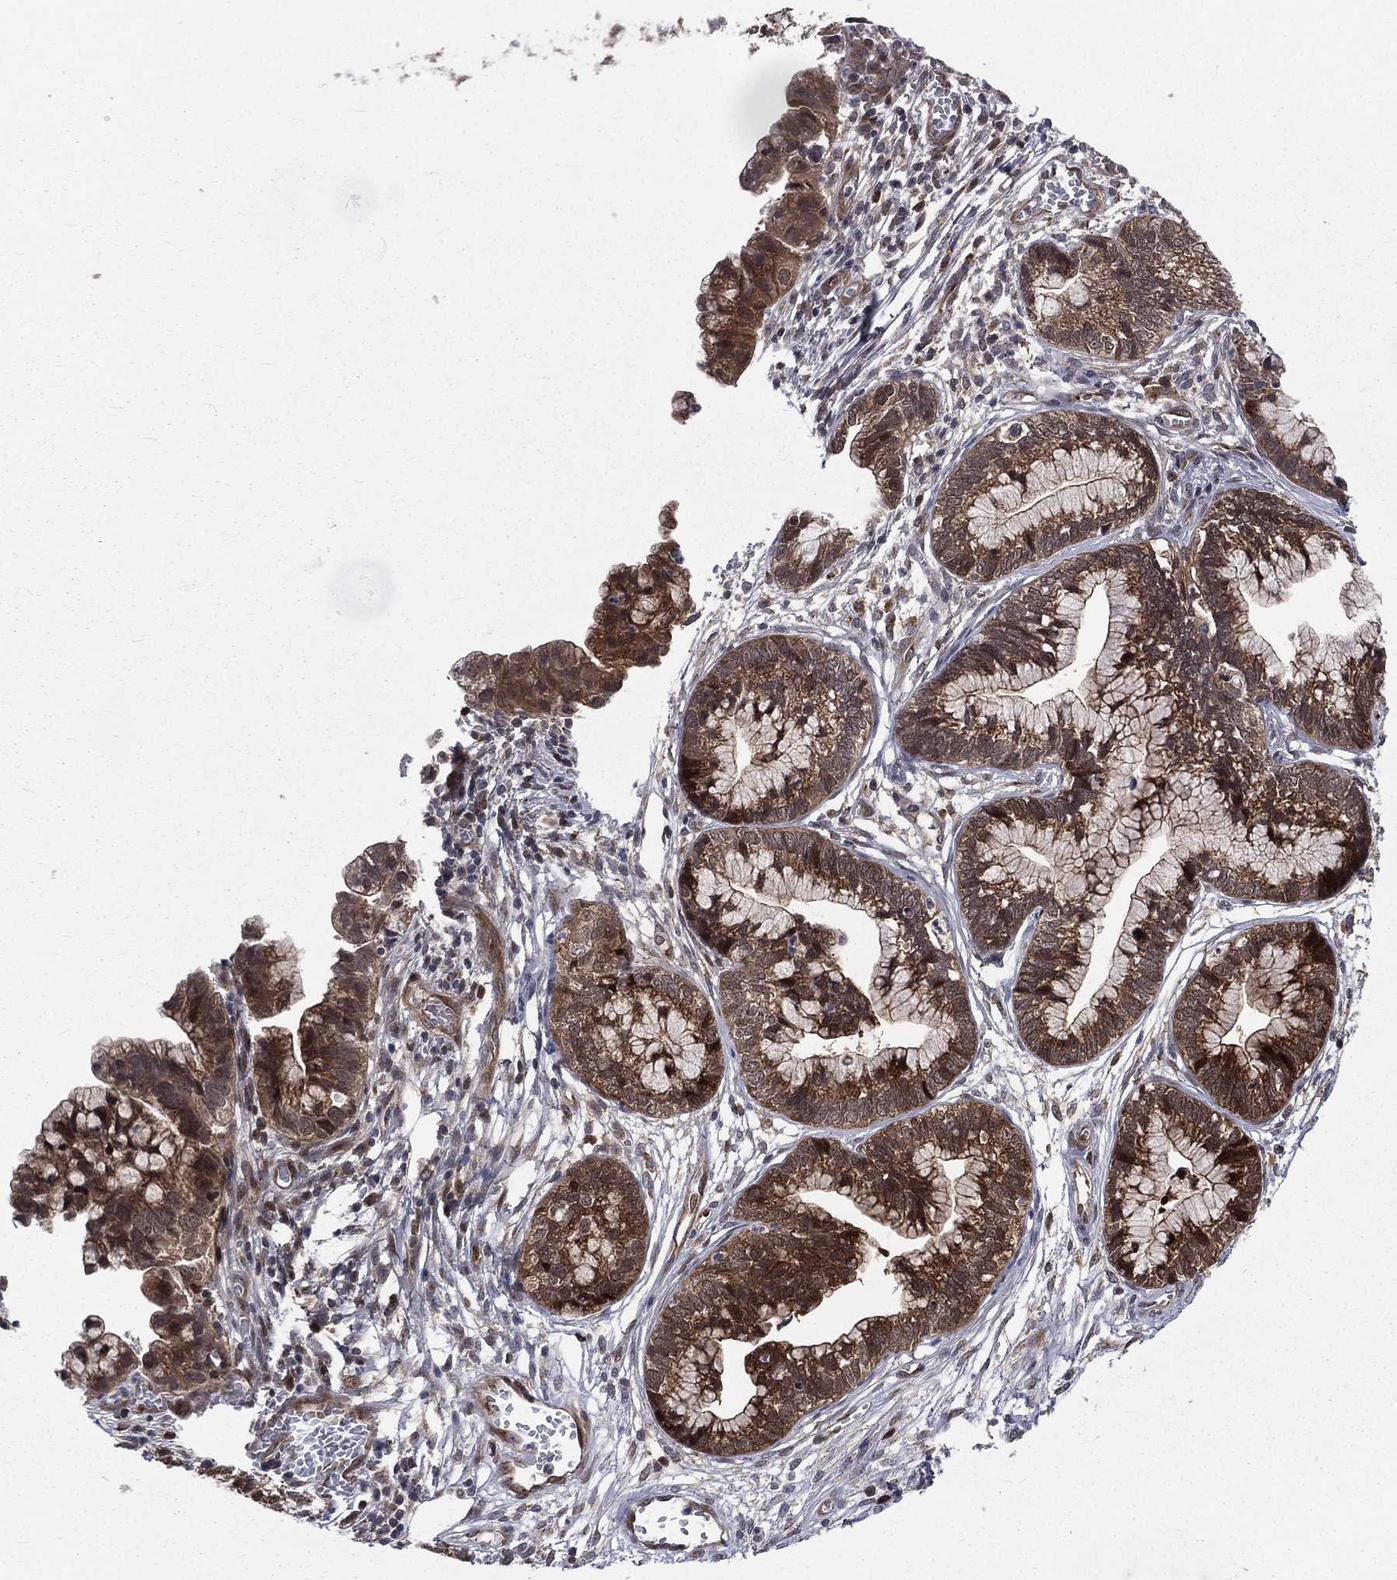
{"staining": {"intensity": "moderate", "quantity": ">75%", "location": "cytoplasmic/membranous"}, "tissue": "cervical cancer", "cell_type": "Tumor cells", "image_type": "cancer", "snomed": [{"axis": "morphology", "description": "Adenocarcinoma, NOS"}, {"axis": "topography", "description": "Cervix"}], "caption": "This photomicrograph reveals immunohistochemistry staining of human cervical cancer, with medium moderate cytoplasmic/membranous expression in about >75% of tumor cells.", "gene": "ARL3", "patient": {"sex": "female", "age": 44}}